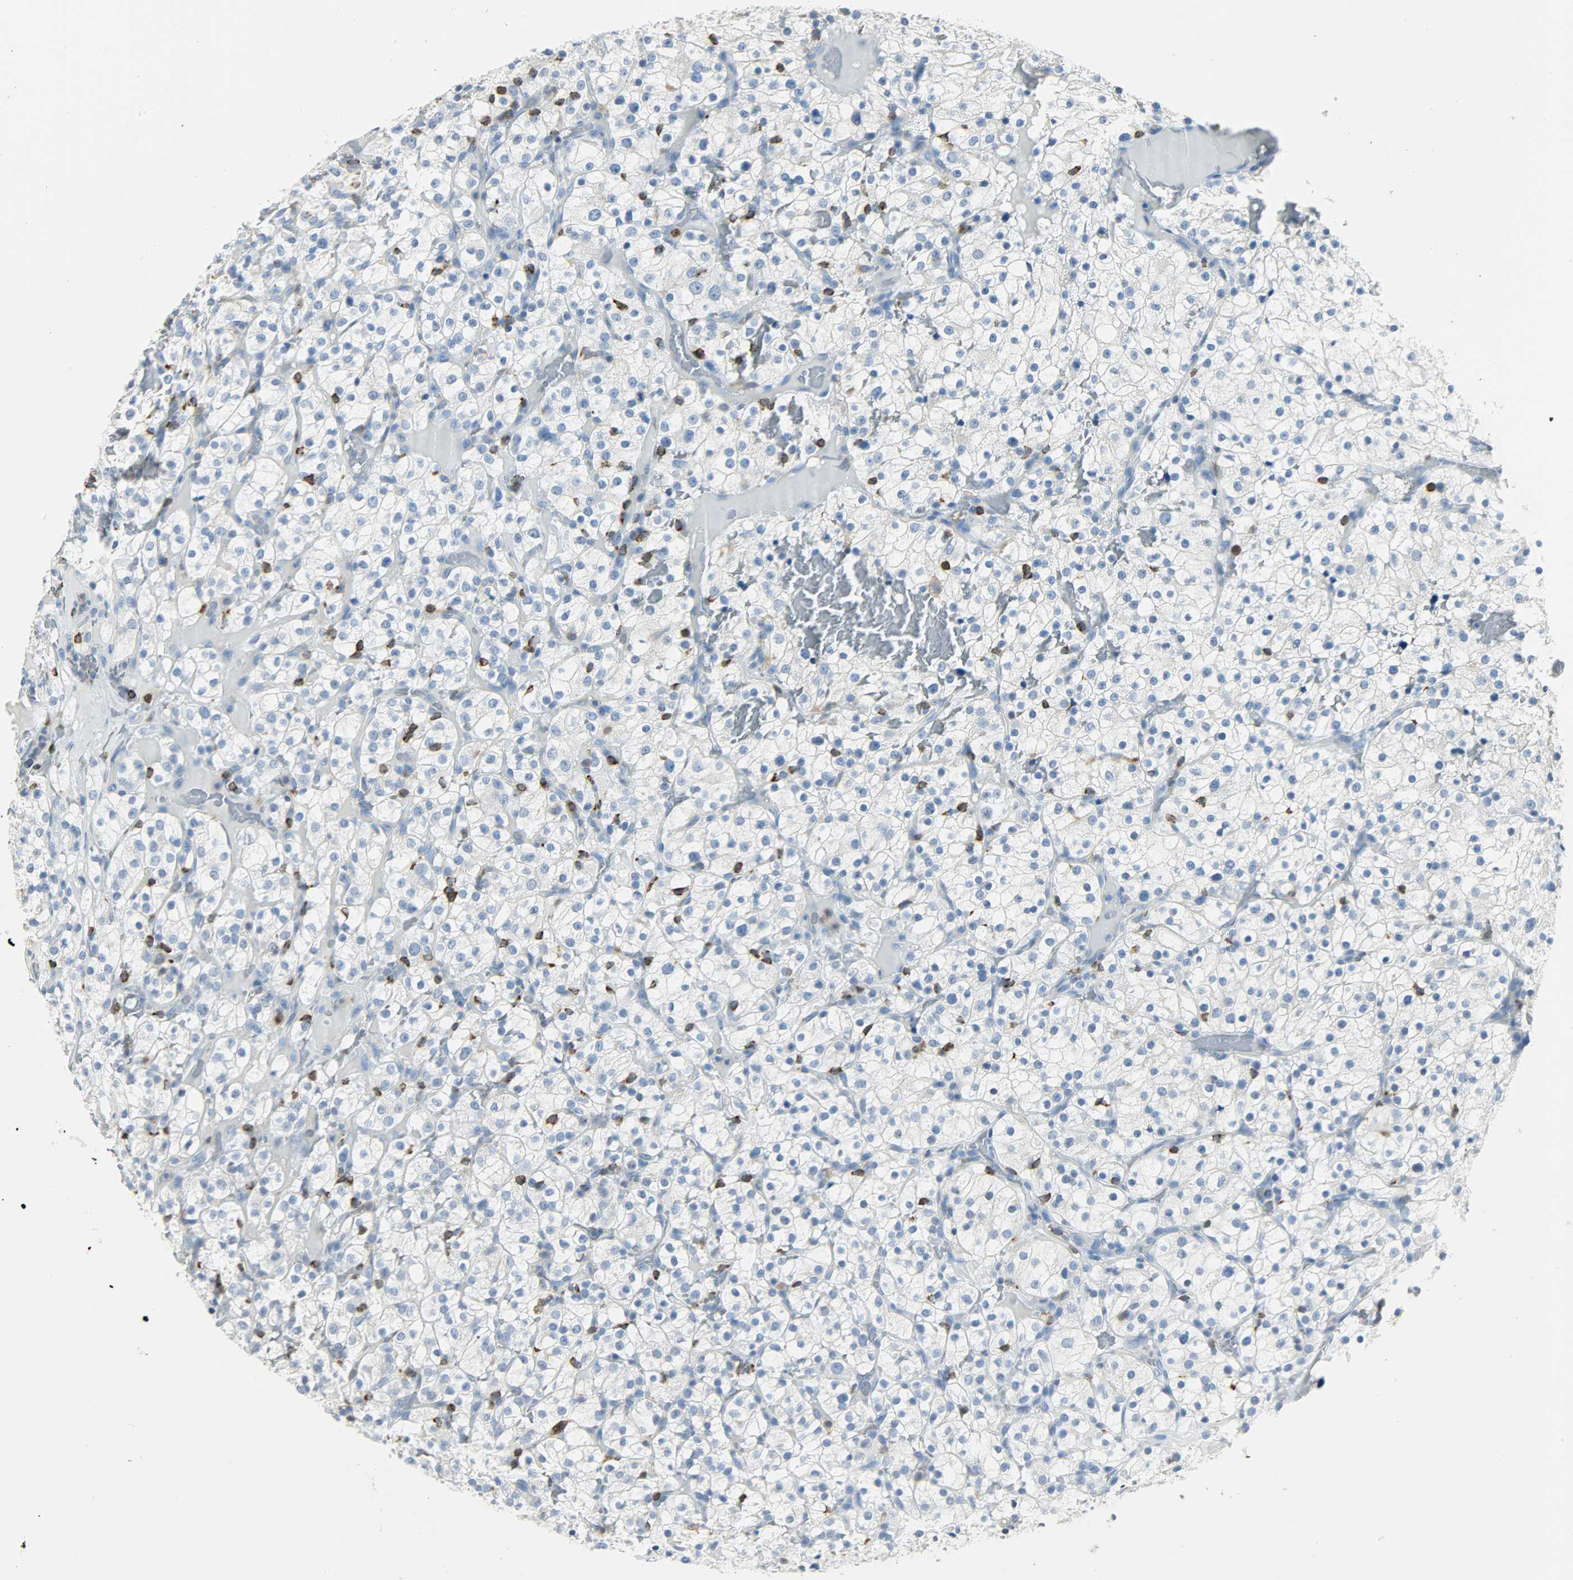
{"staining": {"intensity": "negative", "quantity": "none", "location": "none"}, "tissue": "renal cancer", "cell_type": "Tumor cells", "image_type": "cancer", "snomed": [{"axis": "morphology", "description": "Normal tissue, NOS"}, {"axis": "morphology", "description": "Adenocarcinoma, NOS"}, {"axis": "topography", "description": "Kidney"}], "caption": "The immunohistochemistry histopathology image has no significant positivity in tumor cells of renal cancer tissue.", "gene": "PTPN6", "patient": {"sex": "female", "age": 72}}